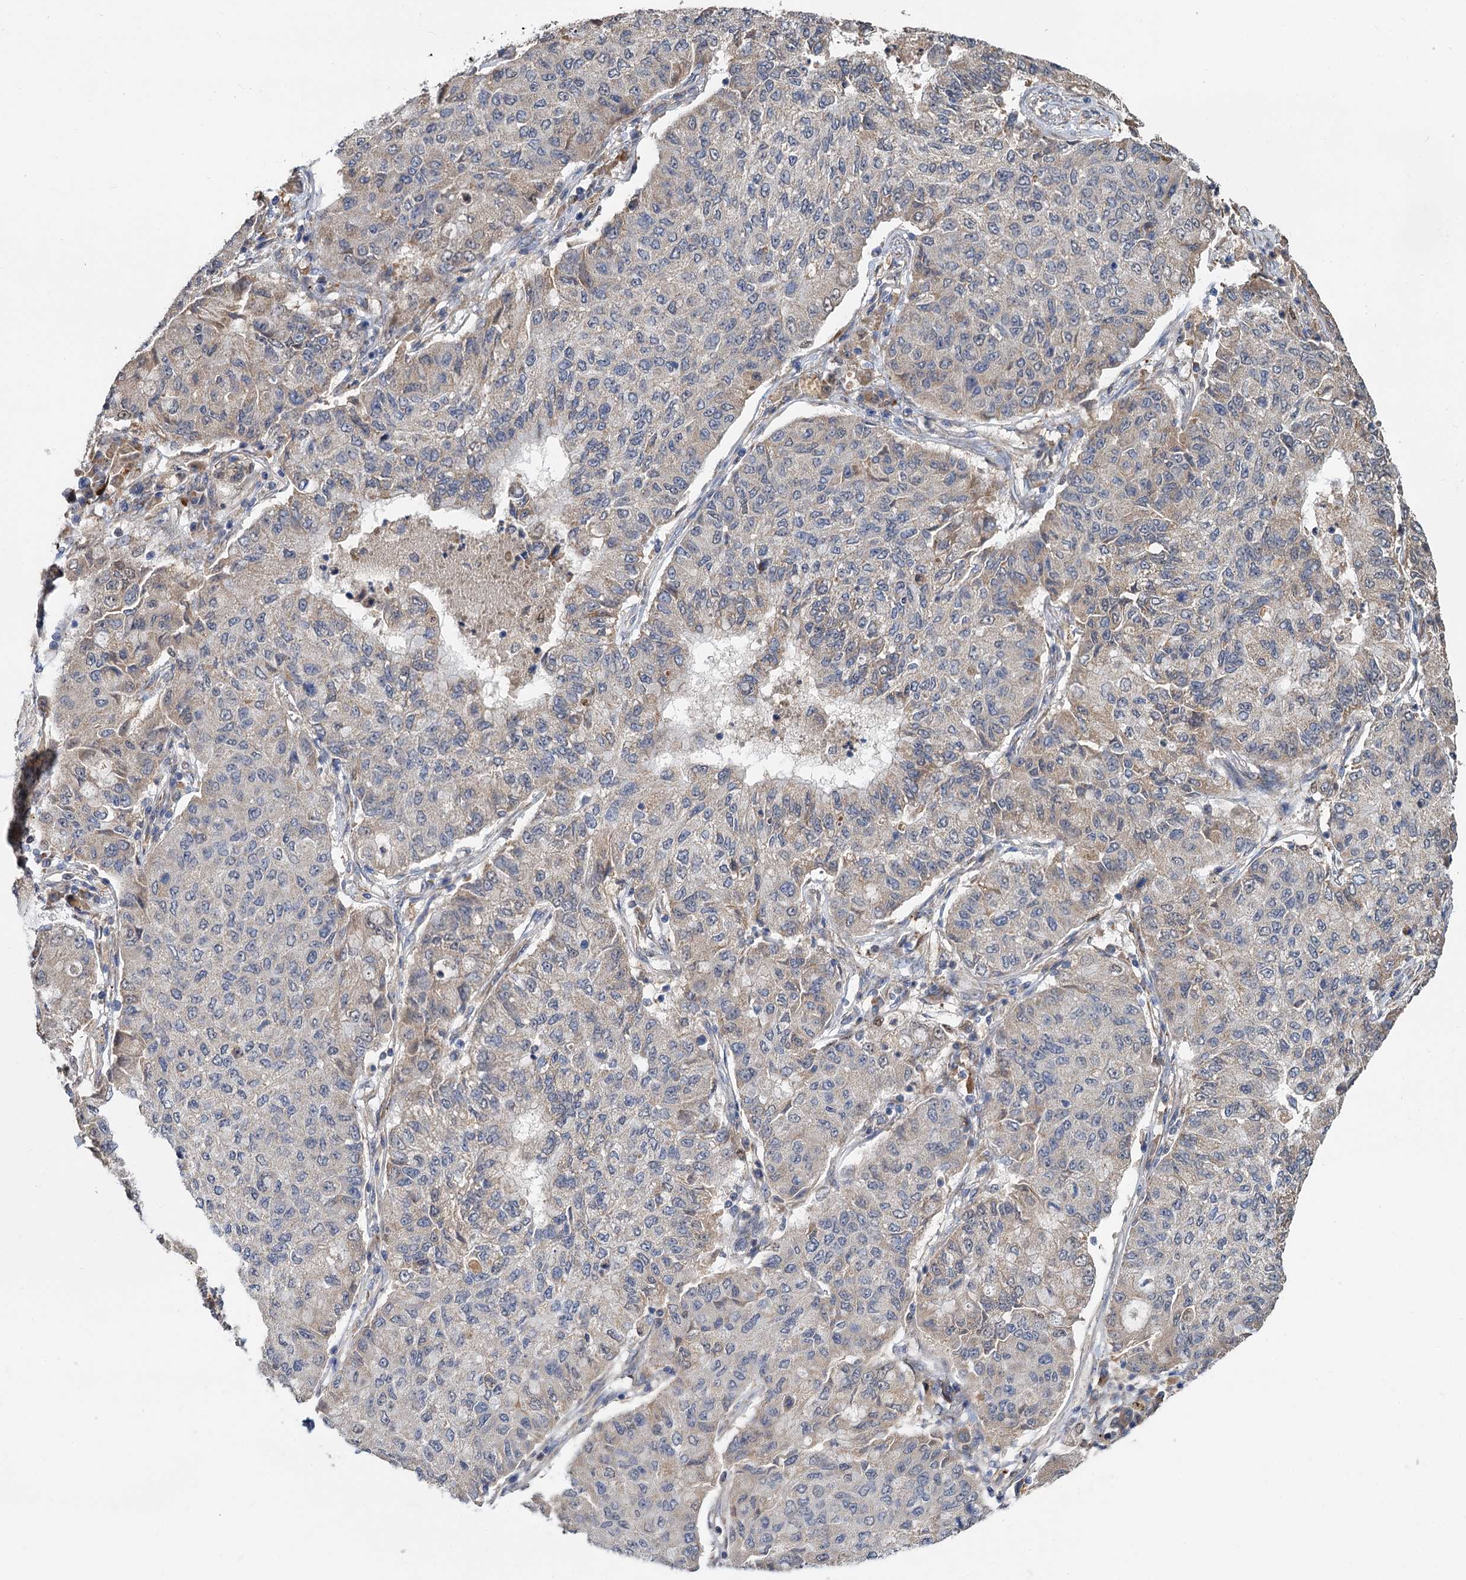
{"staining": {"intensity": "weak", "quantity": "<25%", "location": "cytoplasmic/membranous"}, "tissue": "lung cancer", "cell_type": "Tumor cells", "image_type": "cancer", "snomed": [{"axis": "morphology", "description": "Squamous cell carcinoma, NOS"}, {"axis": "topography", "description": "Lung"}], "caption": "The IHC micrograph has no significant expression in tumor cells of lung cancer (squamous cell carcinoma) tissue. Brightfield microscopy of IHC stained with DAB (3,3'-diaminobenzidine) (brown) and hematoxylin (blue), captured at high magnification.", "gene": "ALKBH7", "patient": {"sex": "male", "age": 74}}